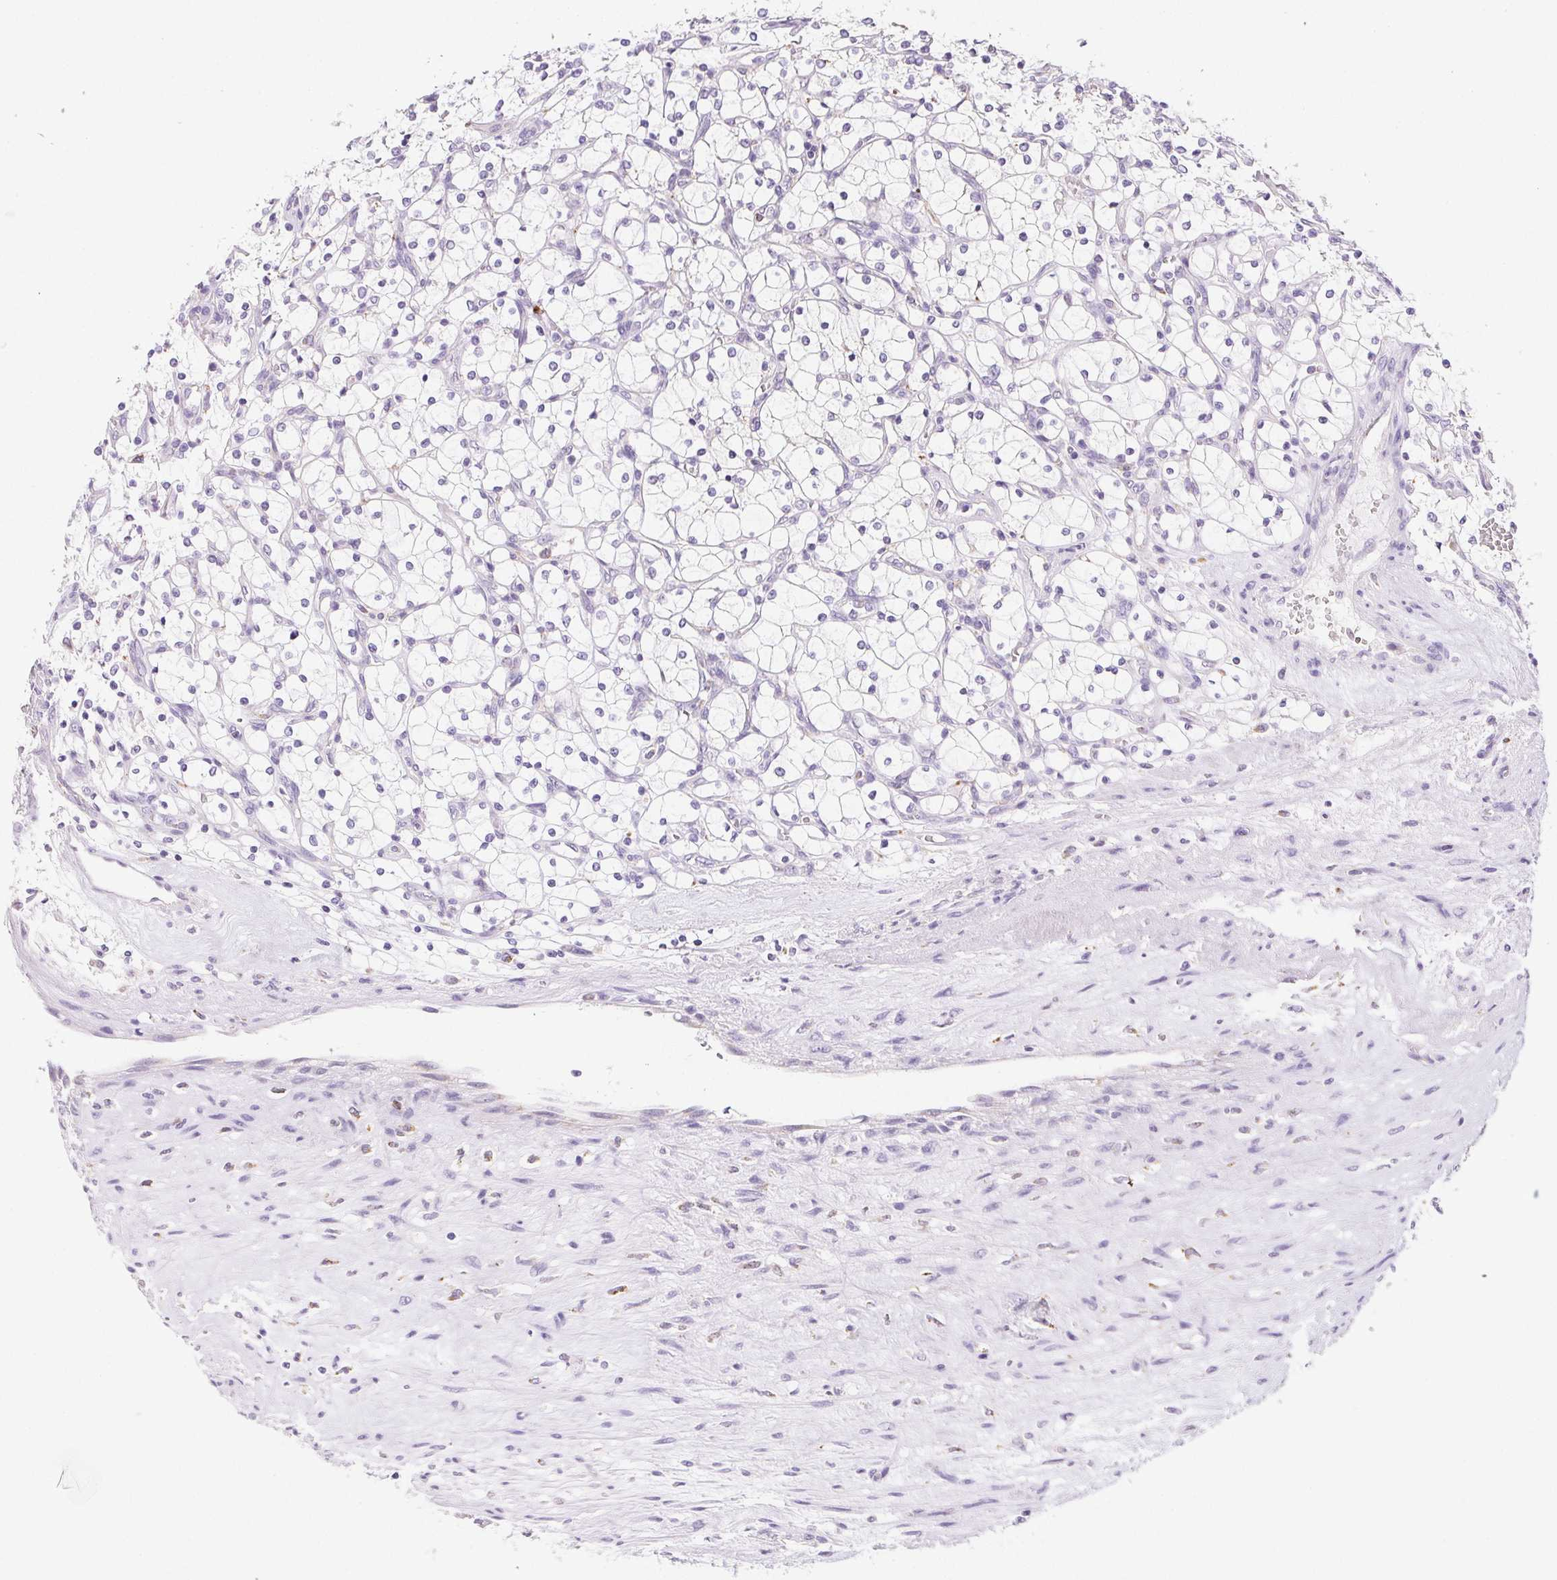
{"staining": {"intensity": "negative", "quantity": "none", "location": "none"}, "tissue": "renal cancer", "cell_type": "Tumor cells", "image_type": "cancer", "snomed": [{"axis": "morphology", "description": "Adenocarcinoma, NOS"}, {"axis": "topography", "description": "Kidney"}], "caption": "A histopathology image of renal cancer (adenocarcinoma) stained for a protein exhibits no brown staining in tumor cells.", "gene": "LIPA", "patient": {"sex": "female", "age": 69}}